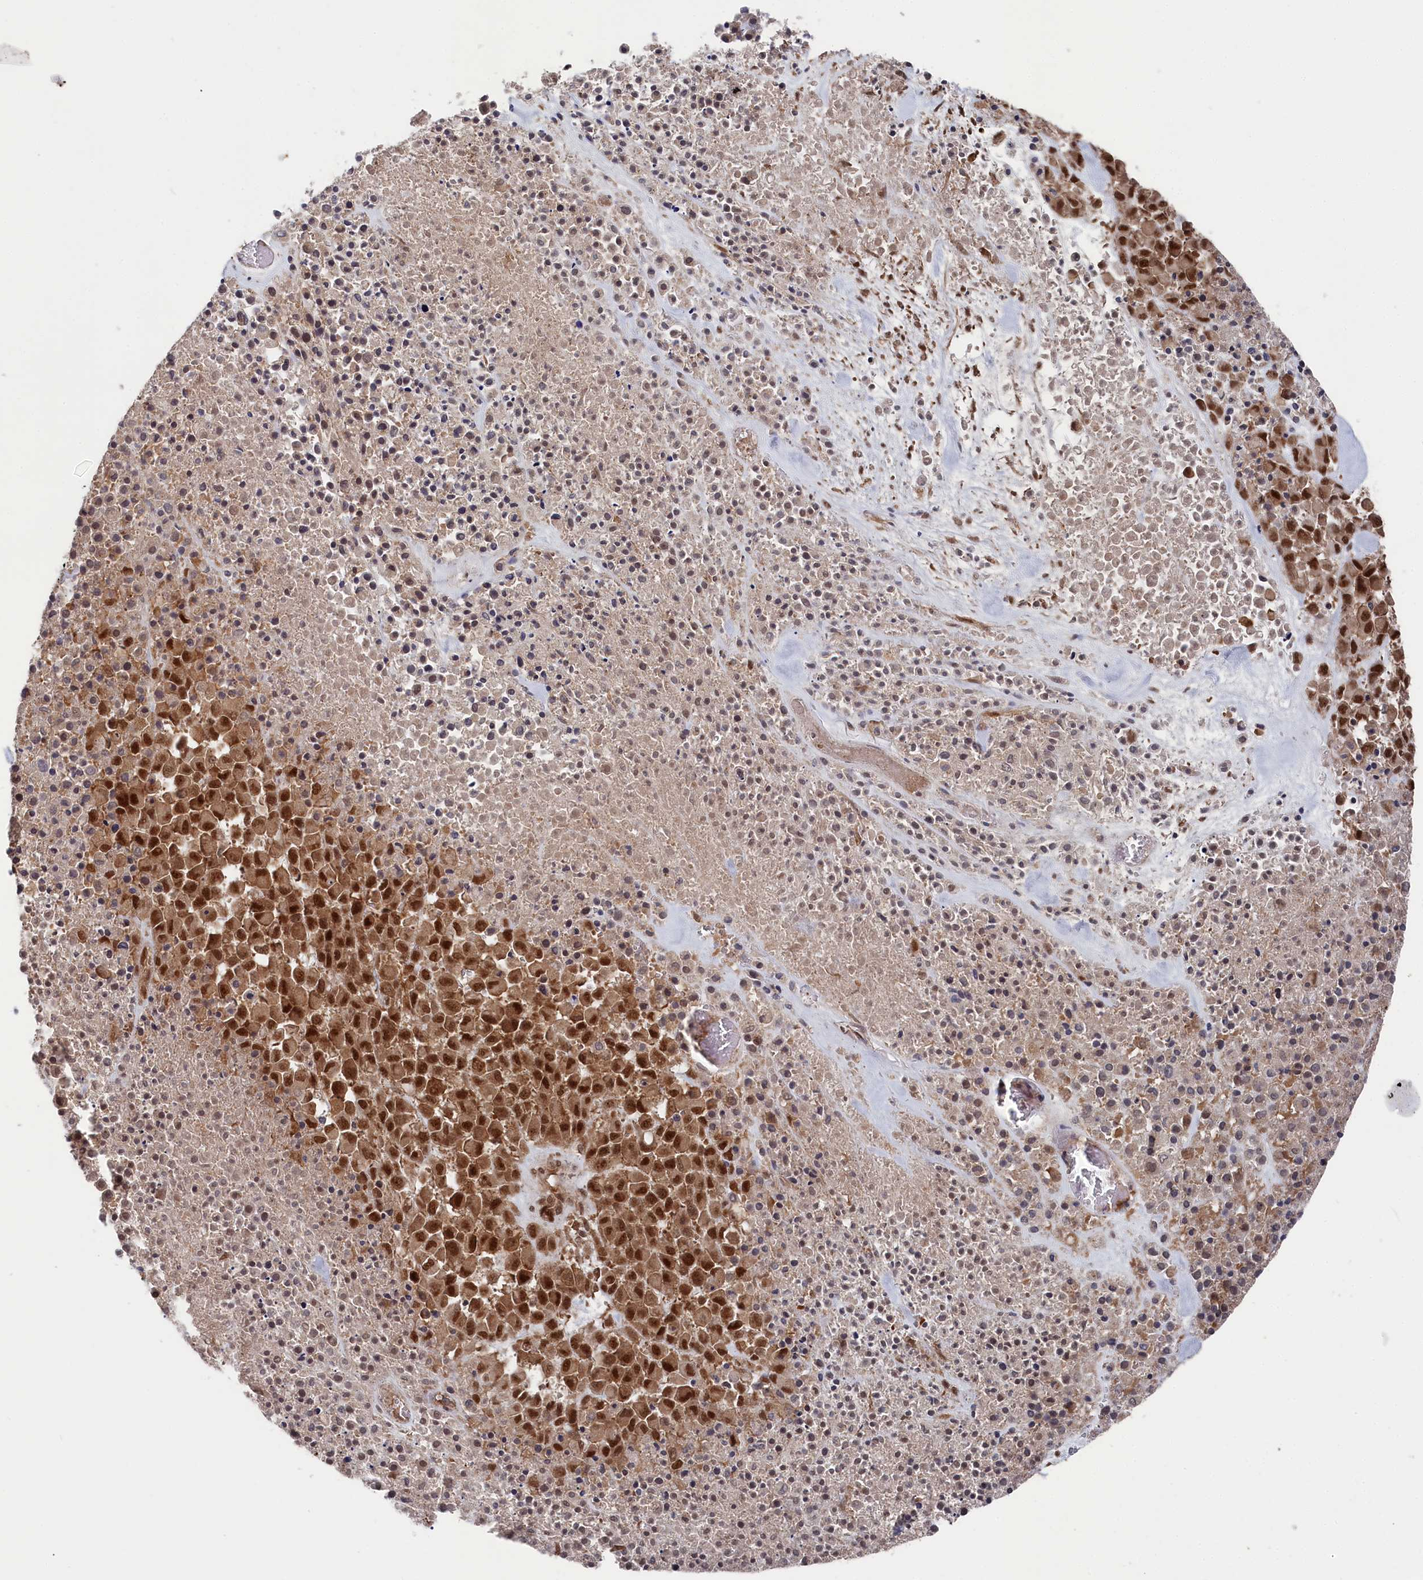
{"staining": {"intensity": "strong", "quantity": ">75%", "location": "cytoplasmic/membranous,nuclear"}, "tissue": "melanoma", "cell_type": "Tumor cells", "image_type": "cancer", "snomed": [{"axis": "morphology", "description": "Malignant melanoma, Metastatic site"}, {"axis": "topography", "description": "Skin"}], "caption": "Immunohistochemical staining of human melanoma reveals high levels of strong cytoplasmic/membranous and nuclear protein staining in approximately >75% of tumor cells.", "gene": "BORCS7", "patient": {"sex": "female", "age": 81}}